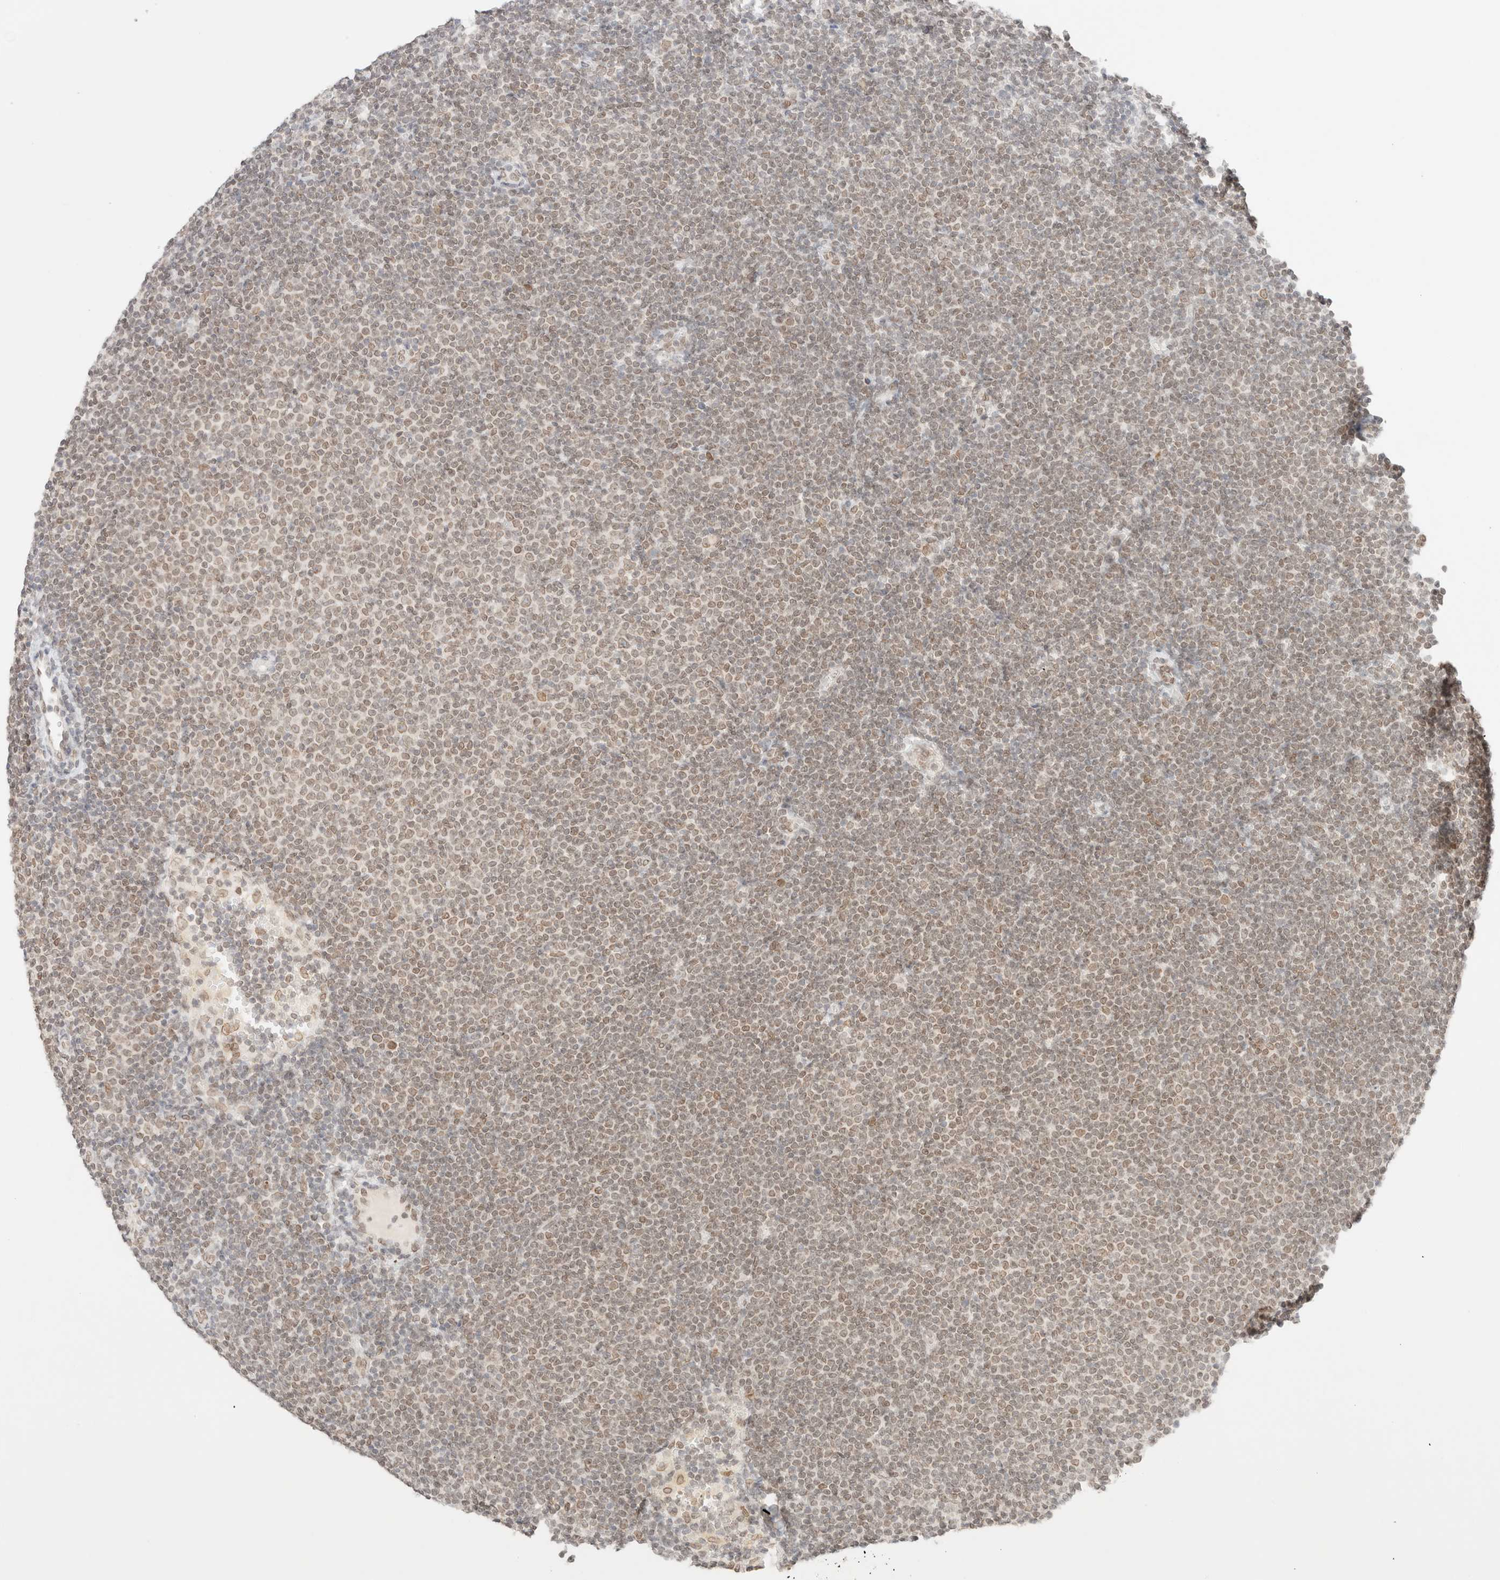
{"staining": {"intensity": "weak", "quantity": ">75%", "location": "nuclear"}, "tissue": "lymphoma", "cell_type": "Tumor cells", "image_type": "cancer", "snomed": [{"axis": "morphology", "description": "Malignant lymphoma, non-Hodgkin's type, Low grade"}, {"axis": "topography", "description": "Lymph node"}], "caption": "The photomicrograph exhibits staining of malignant lymphoma, non-Hodgkin's type (low-grade), revealing weak nuclear protein staining (brown color) within tumor cells. The staining is performed using DAB (3,3'-diaminobenzidine) brown chromogen to label protein expression. The nuclei are counter-stained blue using hematoxylin.", "gene": "ZNF770", "patient": {"sex": "female", "age": 53}}